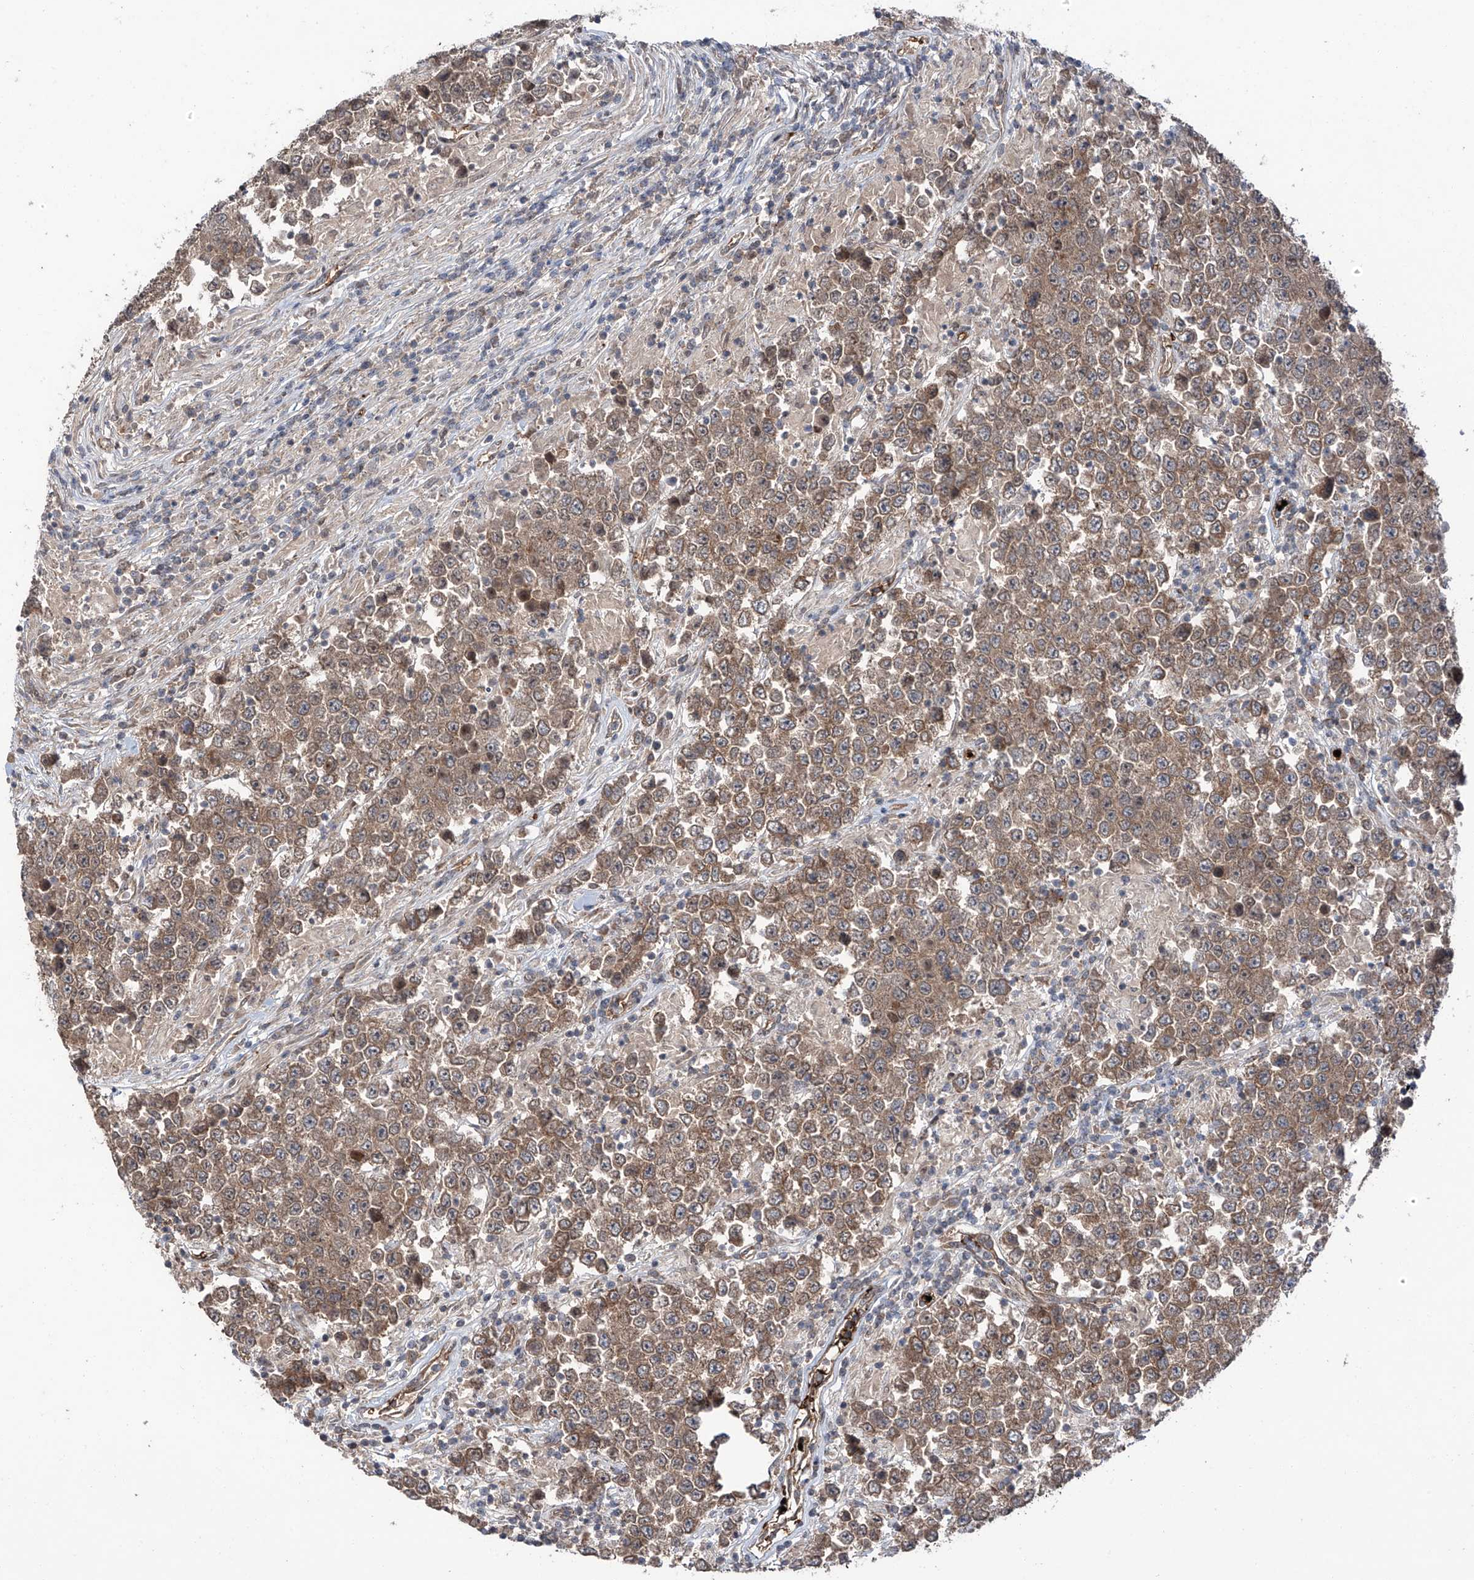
{"staining": {"intensity": "moderate", "quantity": ">75%", "location": "cytoplasmic/membranous"}, "tissue": "testis cancer", "cell_type": "Tumor cells", "image_type": "cancer", "snomed": [{"axis": "morphology", "description": "Normal tissue, NOS"}, {"axis": "morphology", "description": "Urothelial carcinoma, High grade"}, {"axis": "morphology", "description": "Seminoma, NOS"}, {"axis": "morphology", "description": "Carcinoma, Embryonal, NOS"}, {"axis": "topography", "description": "Urinary bladder"}, {"axis": "topography", "description": "Testis"}], "caption": "Testis cancer was stained to show a protein in brown. There is medium levels of moderate cytoplasmic/membranous staining in approximately >75% of tumor cells.", "gene": "ZDHHC9", "patient": {"sex": "male", "age": 41}}